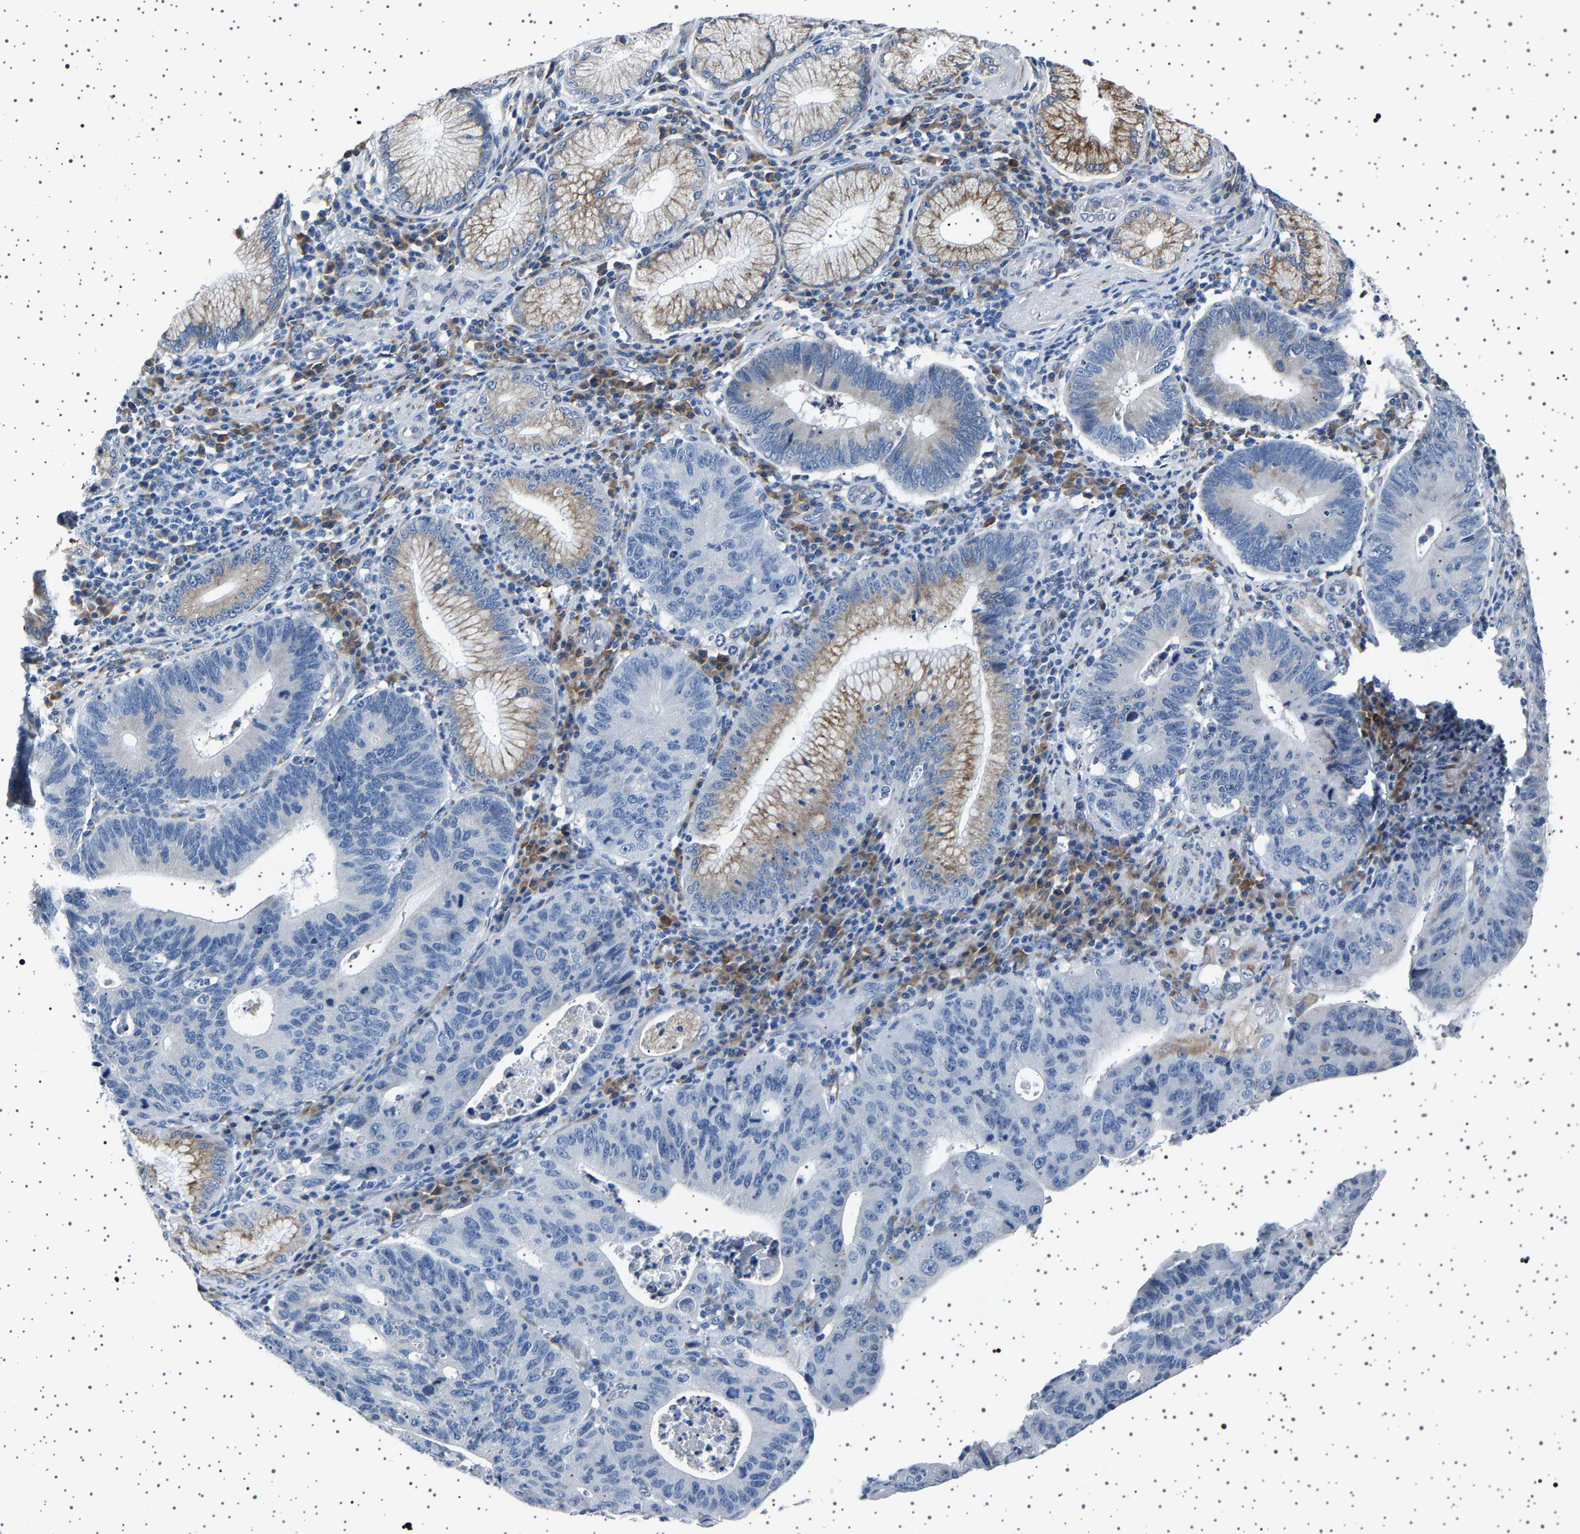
{"staining": {"intensity": "moderate", "quantity": "<25%", "location": "cytoplasmic/membranous"}, "tissue": "stomach cancer", "cell_type": "Tumor cells", "image_type": "cancer", "snomed": [{"axis": "morphology", "description": "Adenocarcinoma, NOS"}, {"axis": "topography", "description": "Stomach"}], "caption": "Protein staining of stomach adenocarcinoma tissue displays moderate cytoplasmic/membranous staining in about <25% of tumor cells. (Stains: DAB in brown, nuclei in blue, Microscopy: brightfield microscopy at high magnification).", "gene": "FTCD", "patient": {"sex": "male", "age": 59}}